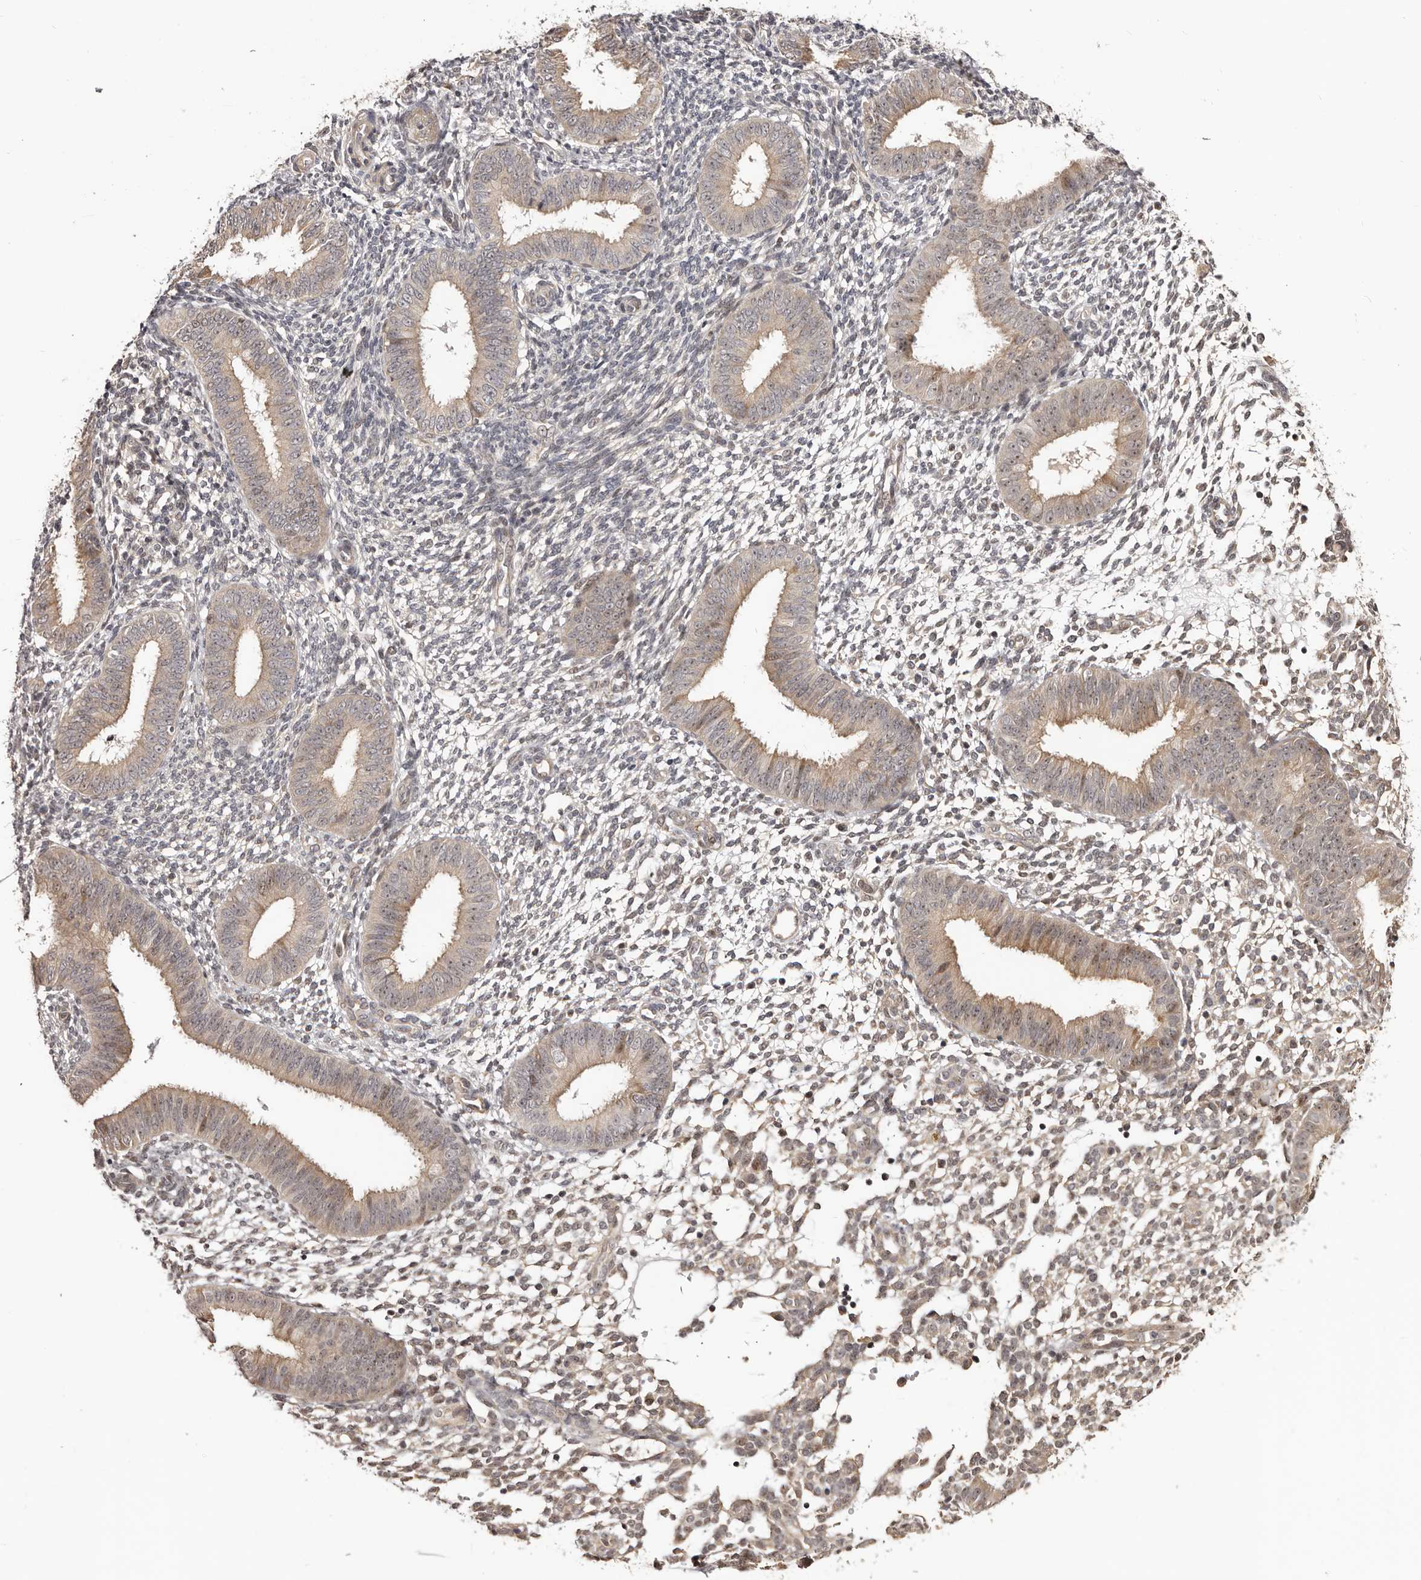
{"staining": {"intensity": "weak", "quantity": "<25%", "location": "cytoplasmic/membranous"}, "tissue": "endometrium", "cell_type": "Cells in endometrial stroma", "image_type": "normal", "snomed": [{"axis": "morphology", "description": "Normal tissue, NOS"}, {"axis": "topography", "description": "Uterus"}, {"axis": "topography", "description": "Endometrium"}], "caption": "This is an immunohistochemistry micrograph of unremarkable human endometrium. There is no expression in cells in endometrial stroma.", "gene": "NOL12", "patient": {"sex": "female", "age": 48}}